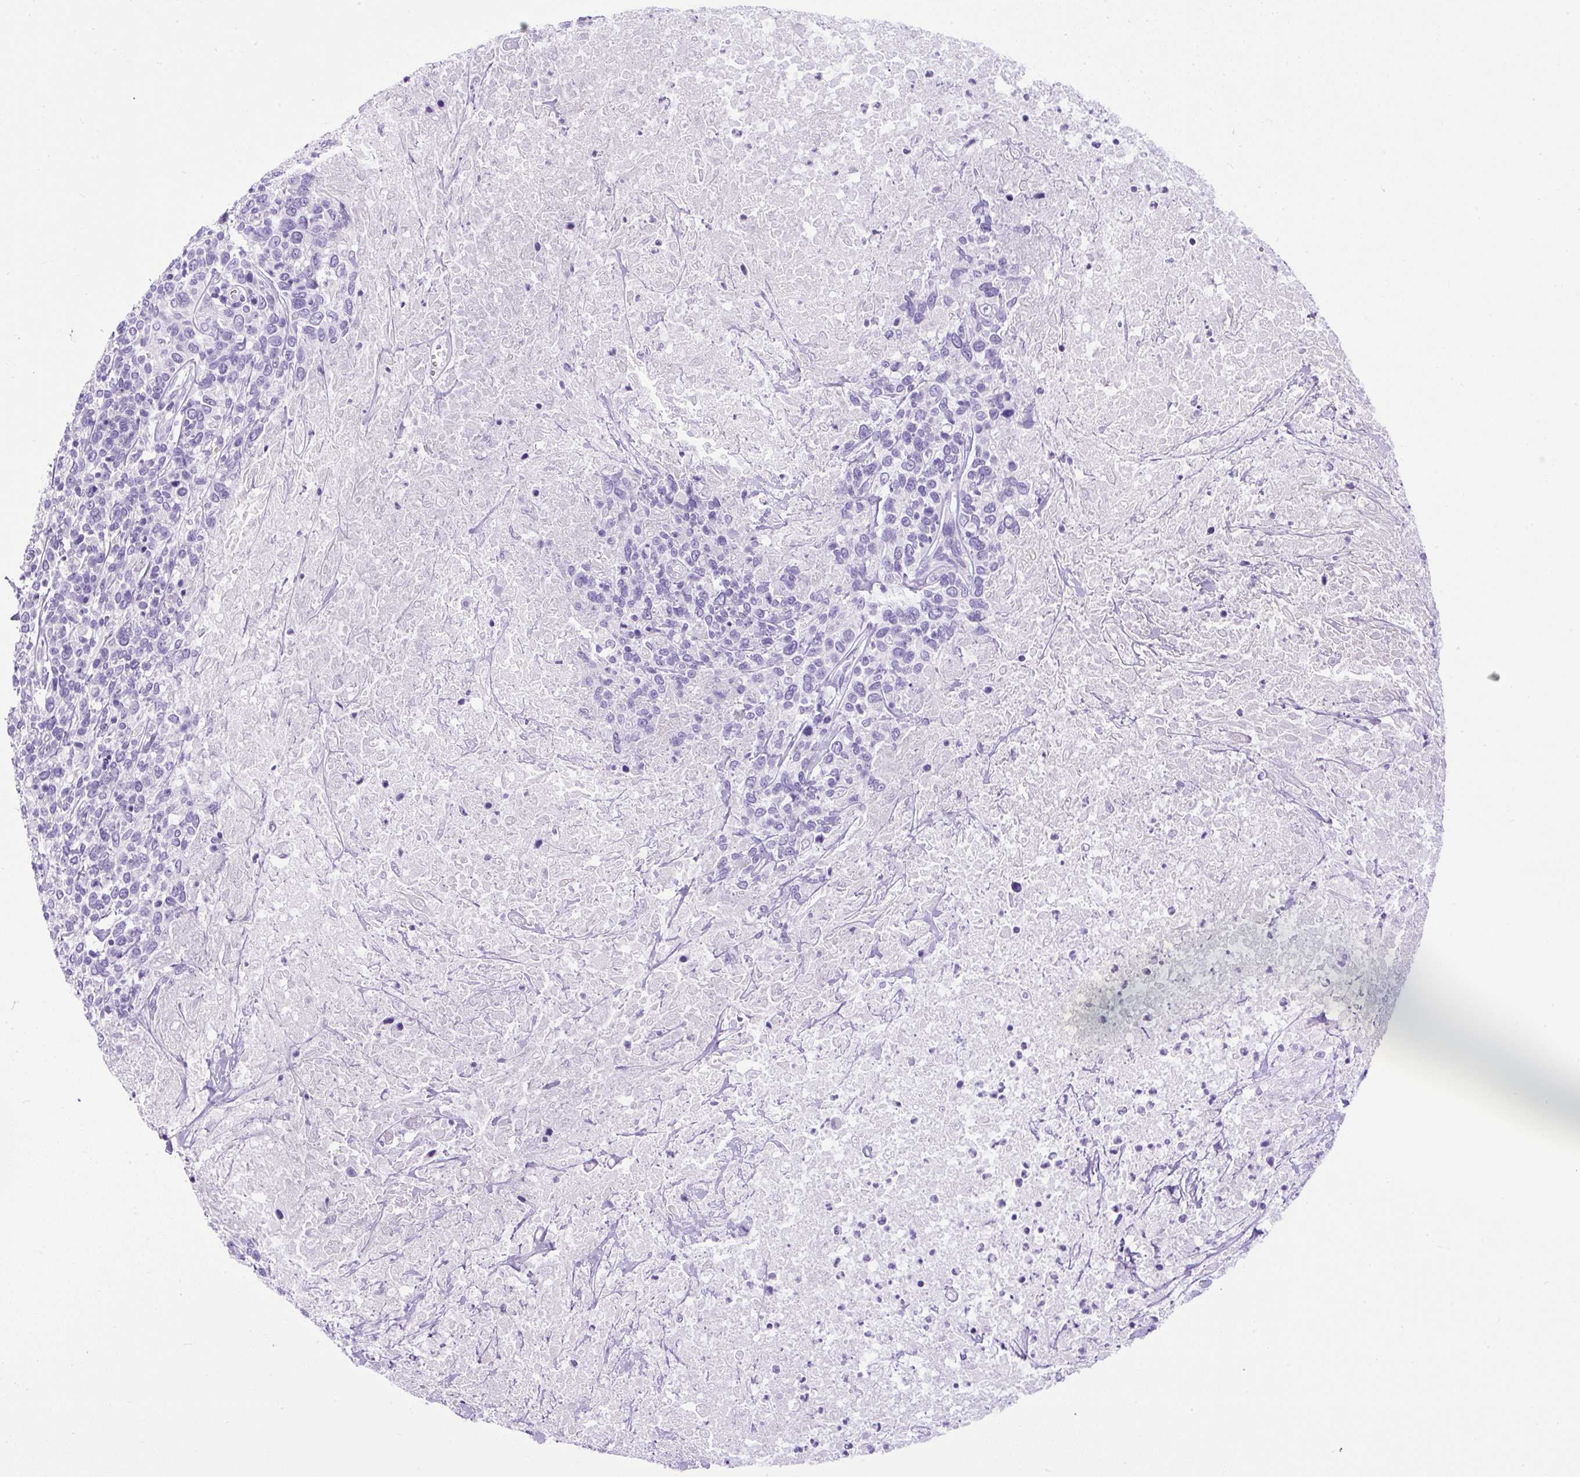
{"staining": {"intensity": "negative", "quantity": "none", "location": "none"}, "tissue": "cervical cancer", "cell_type": "Tumor cells", "image_type": "cancer", "snomed": [{"axis": "morphology", "description": "Squamous cell carcinoma, NOS"}, {"axis": "topography", "description": "Cervix"}], "caption": "An image of human cervical cancer is negative for staining in tumor cells.", "gene": "UPP1", "patient": {"sex": "female", "age": 46}}